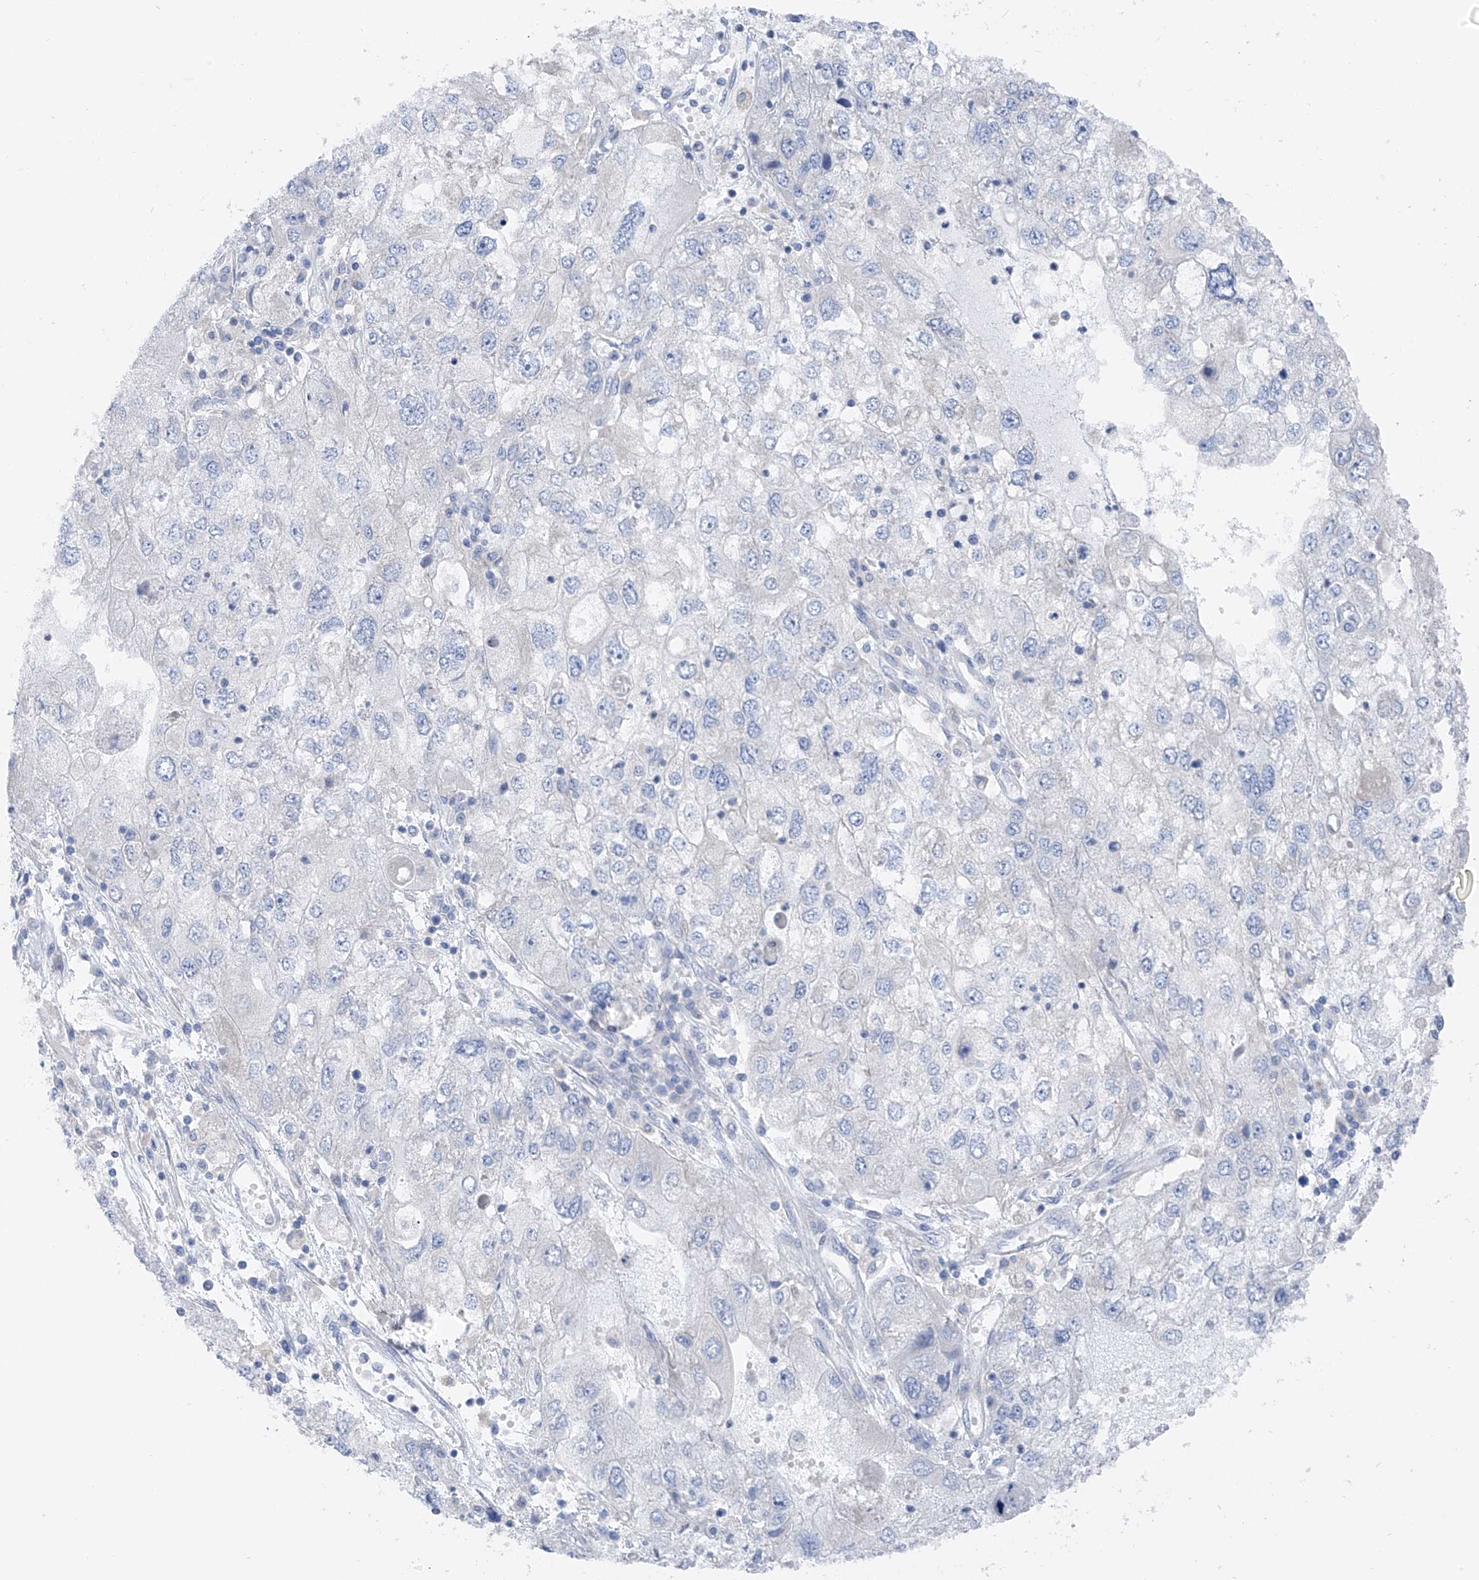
{"staining": {"intensity": "negative", "quantity": "none", "location": "none"}, "tissue": "endometrial cancer", "cell_type": "Tumor cells", "image_type": "cancer", "snomed": [{"axis": "morphology", "description": "Adenocarcinoma, NOS"}, {"axis": "topography", "description": "Endometrium"}], "caption": "IHC photomicrograph of endometrial adenocarcinoma stained for a protein (brown), which exhibits no positivity in tumor cells.", "gene": "POMGNT2", "patient": {"sex": "female", "age": 49}}